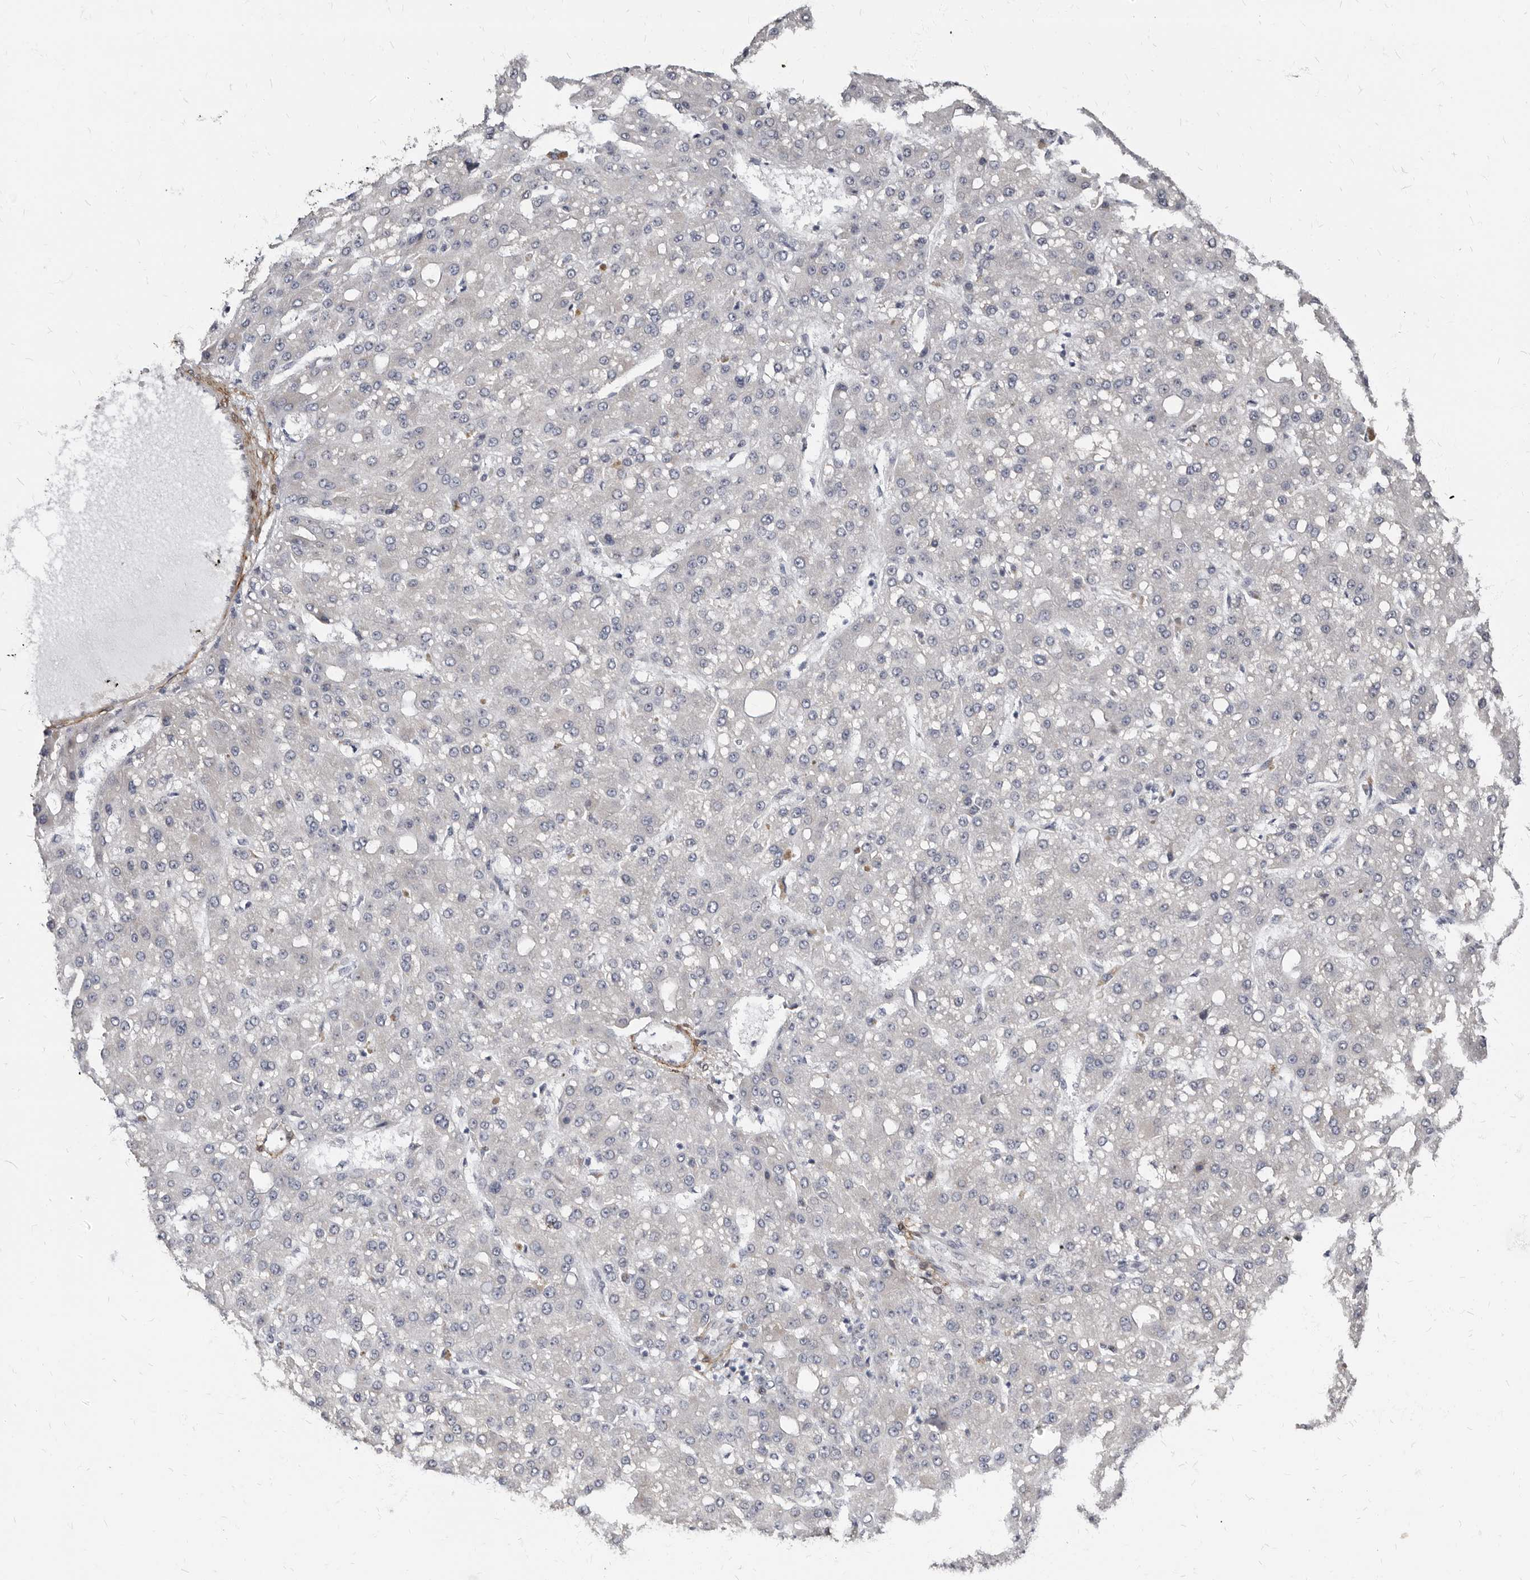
{"staining": {"intensity": "negative", "quantity": "none", "location": "none"}, "tissue": "liver cancer", "cell_type": "Tumor cells", "image_type": "cancer", "snomed": [{"axis": "morphology", "description": "Carcinoma, Hepatocellular, NOS"}, {"axis": "topography", "description": "Liver"}], "caption": "Tumor cells are negative for protein expression in human hepatocellular carcinoma (liver).", "gene": "MRGPRF", "patient": {"sex": "male", "age": 67}}